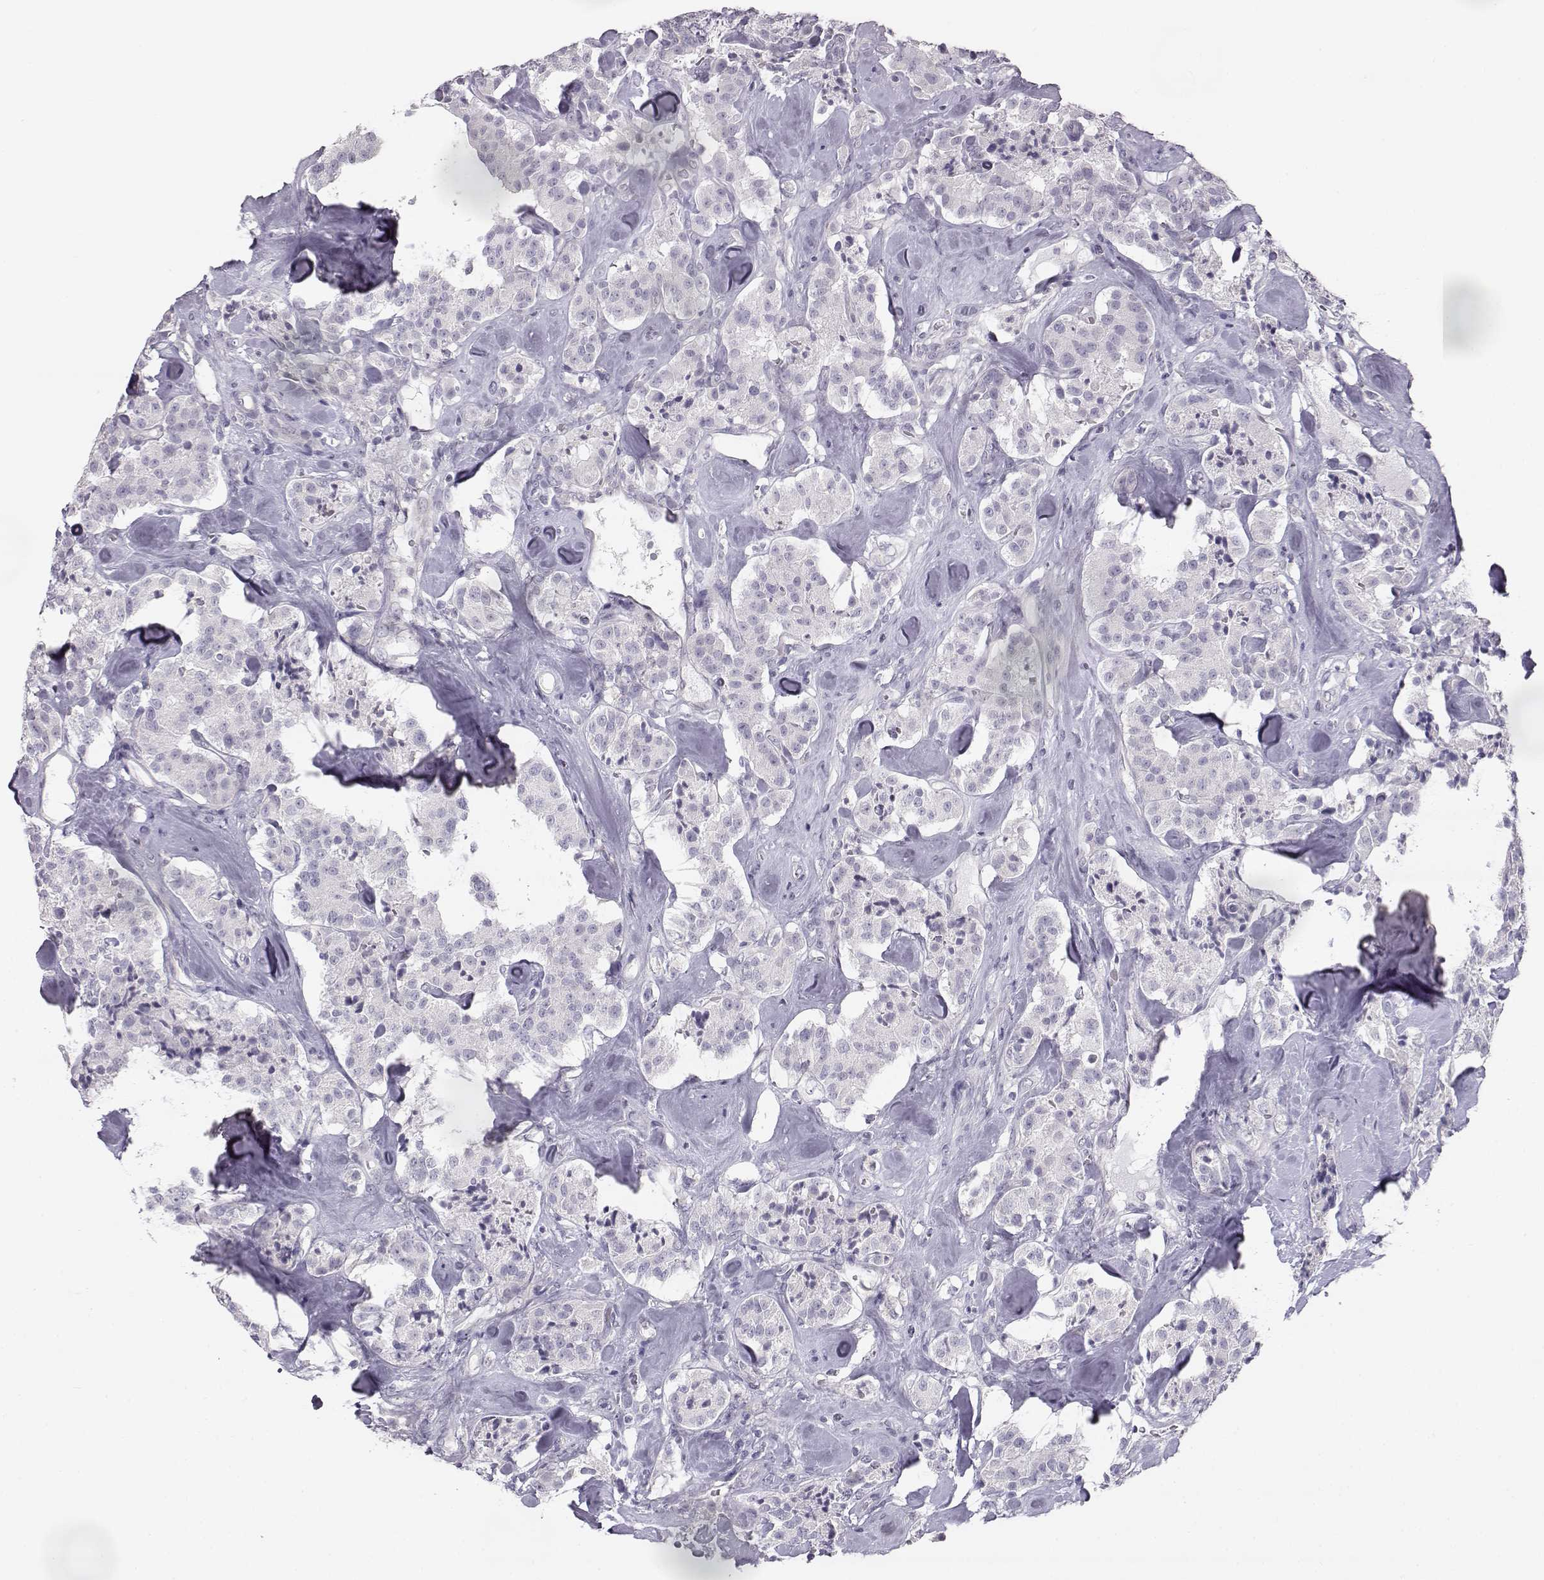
{"staining": {"intensity": "negative", "quantity": "none", "location": "none"}, "tissue": "carcinoid", "cell_type": "Tumor cells", "image_type": "cancer", "snomed": [{"axis": "morphology", "description": "Carcinoid, malignant, NOS"}, {"axis": "topography", "description": "Pancreas"}], "caption": "This is a micrograph of immunohistochemistry (IHC) staining of carcinoid, which shows no positivity in tumor cells.", "gene": "MYCBPAP", "patient": {"sex": "male", "age": 41}}